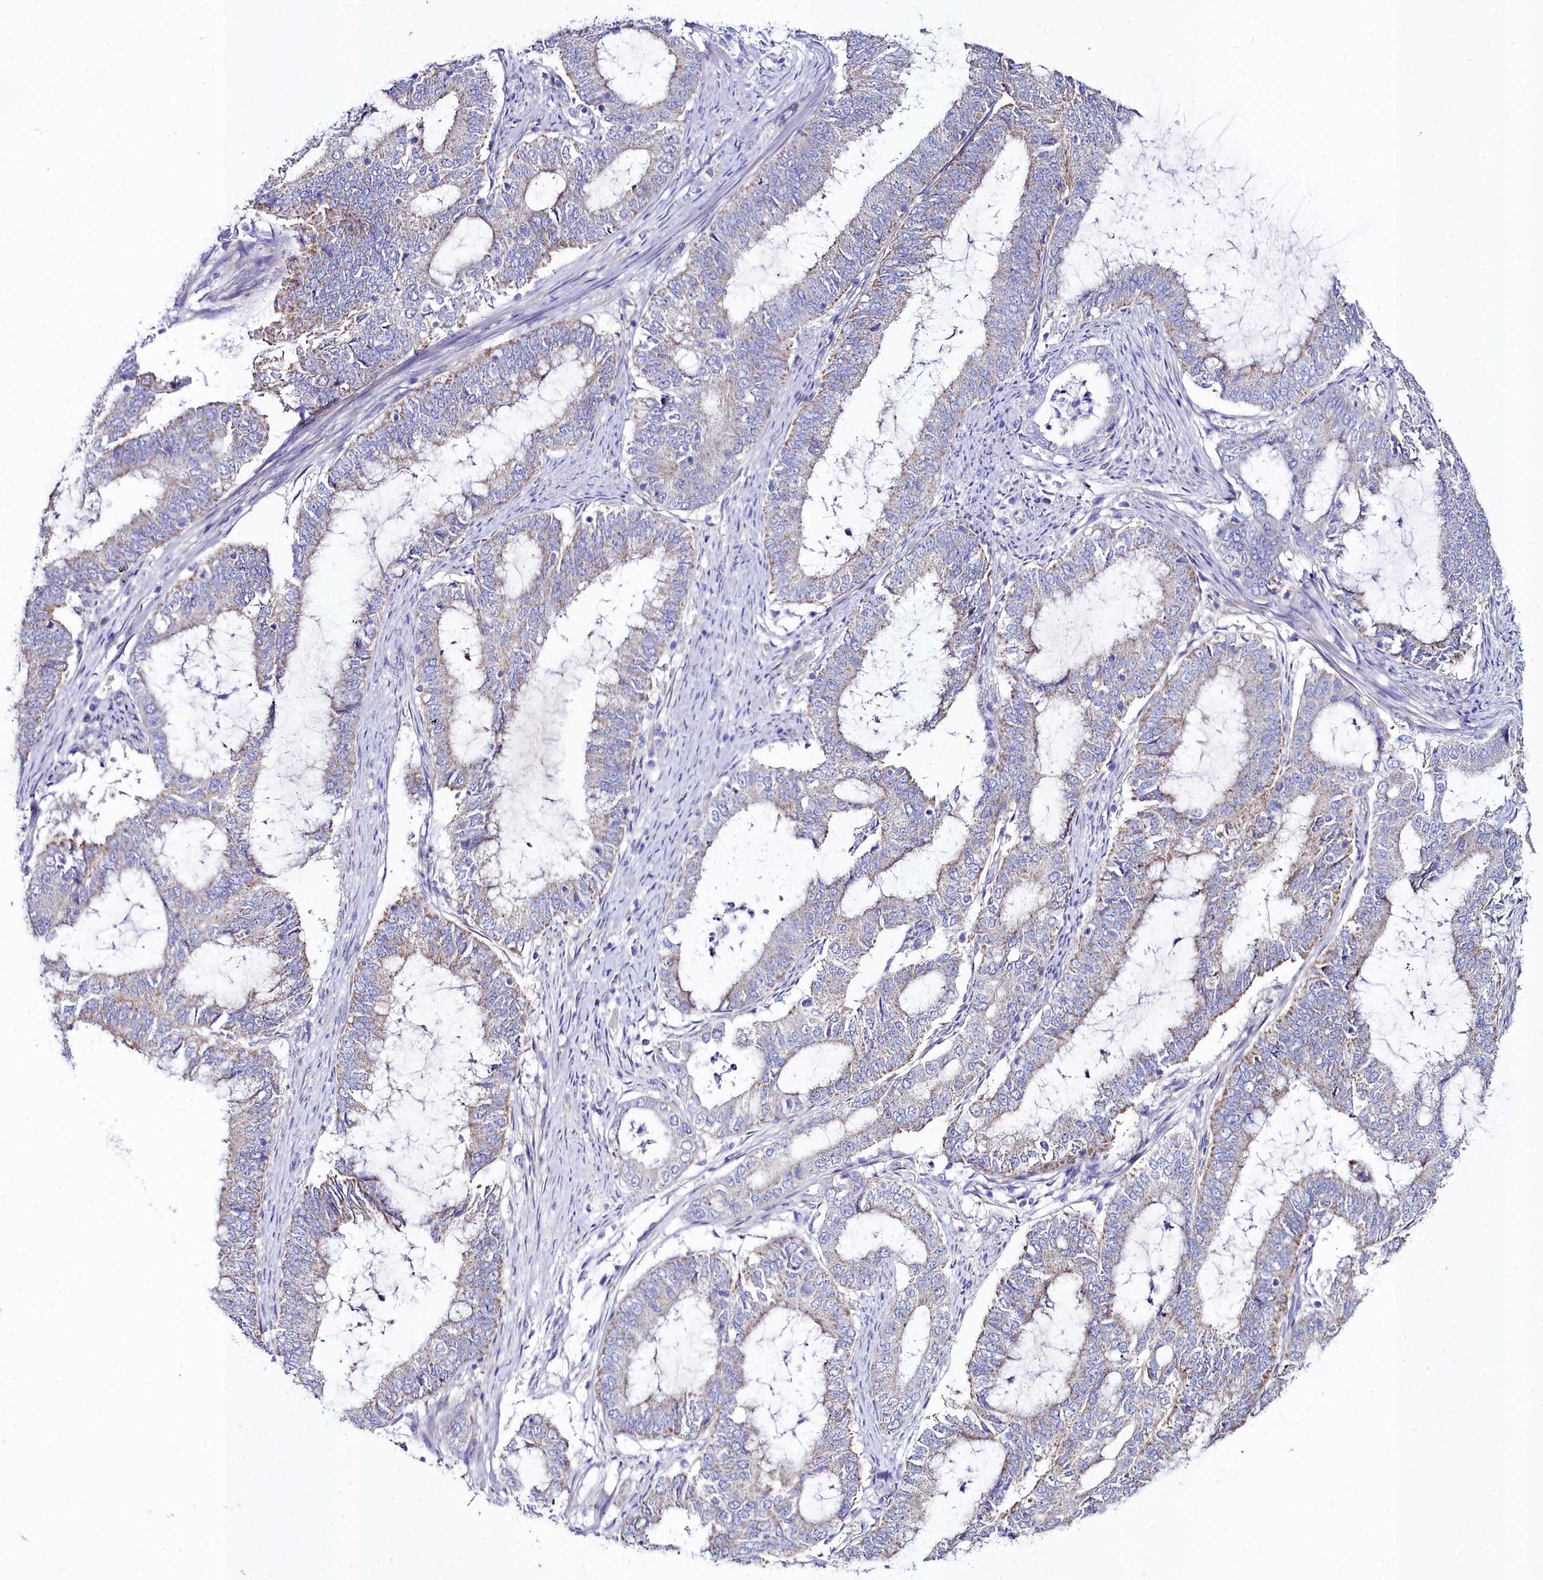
{"staining": {"intensity": "negative", "quantity": "none", "location": "none"}, "tissue": "endometrial cancer", "cell_type": "Tumor cells", "image_type": "cancer", "snomed": [{"axis": "morphology", "description": "Adenocarcinoma, NOS"}, {"axis": "topography", "description": "Endometrium"}], "caption": "Immunohistochemical staining of human endometrial cancer (adenocarcinoma) demonstrates no significant staining in tumor cells. (DAB (3,3'-diaminobenzidine) IHC with hematoxylin counter stain).", "gene": "SLC49A3", "patient": {"sex": "female", "age": 51}}